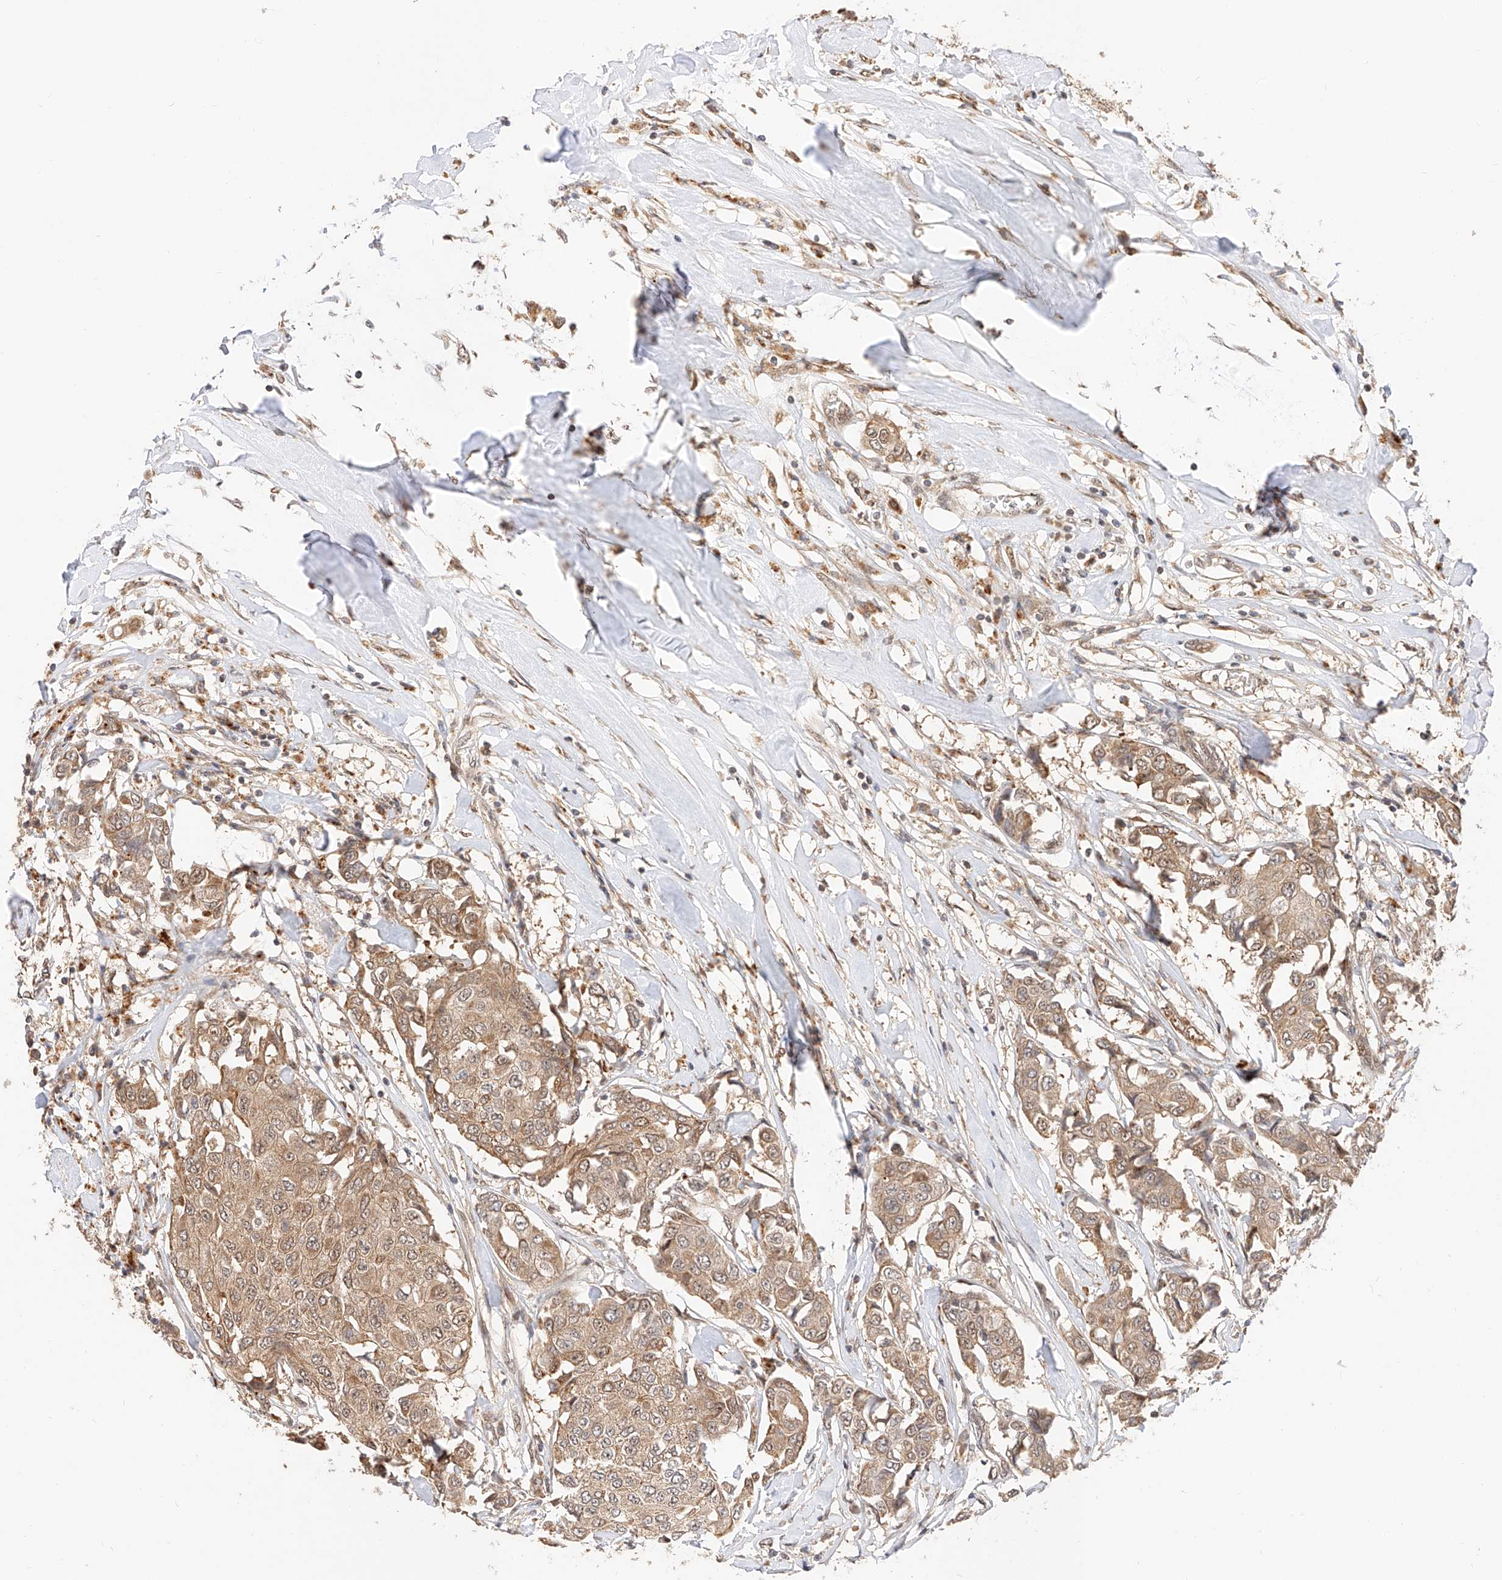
{"staining": {"intensity": "weak", "quantity": ">75%", "location": "cytoplasmic/membranous,nuclear"}, "tissue": "breast cancer", "cell_type": "Tumor cells", "image_type": "cancer", "snomed": [{"axis": "morphology", "description": "Duct carcinoma"}, {"axis": "topography", "description": "Breast"}], "caption": "Breast cancer stained with immunohistochemistry (IHC) reveals weak cytoplasmic/membranous and nuclear positivity in approximately >75% of tumor cells. Using DAB (brown) and hematoxylin (blue) stains, captured at high magnification using brightfield microscopy.", "gene": "EIF4H", "patient": {"sex": "female", "age": 80}}